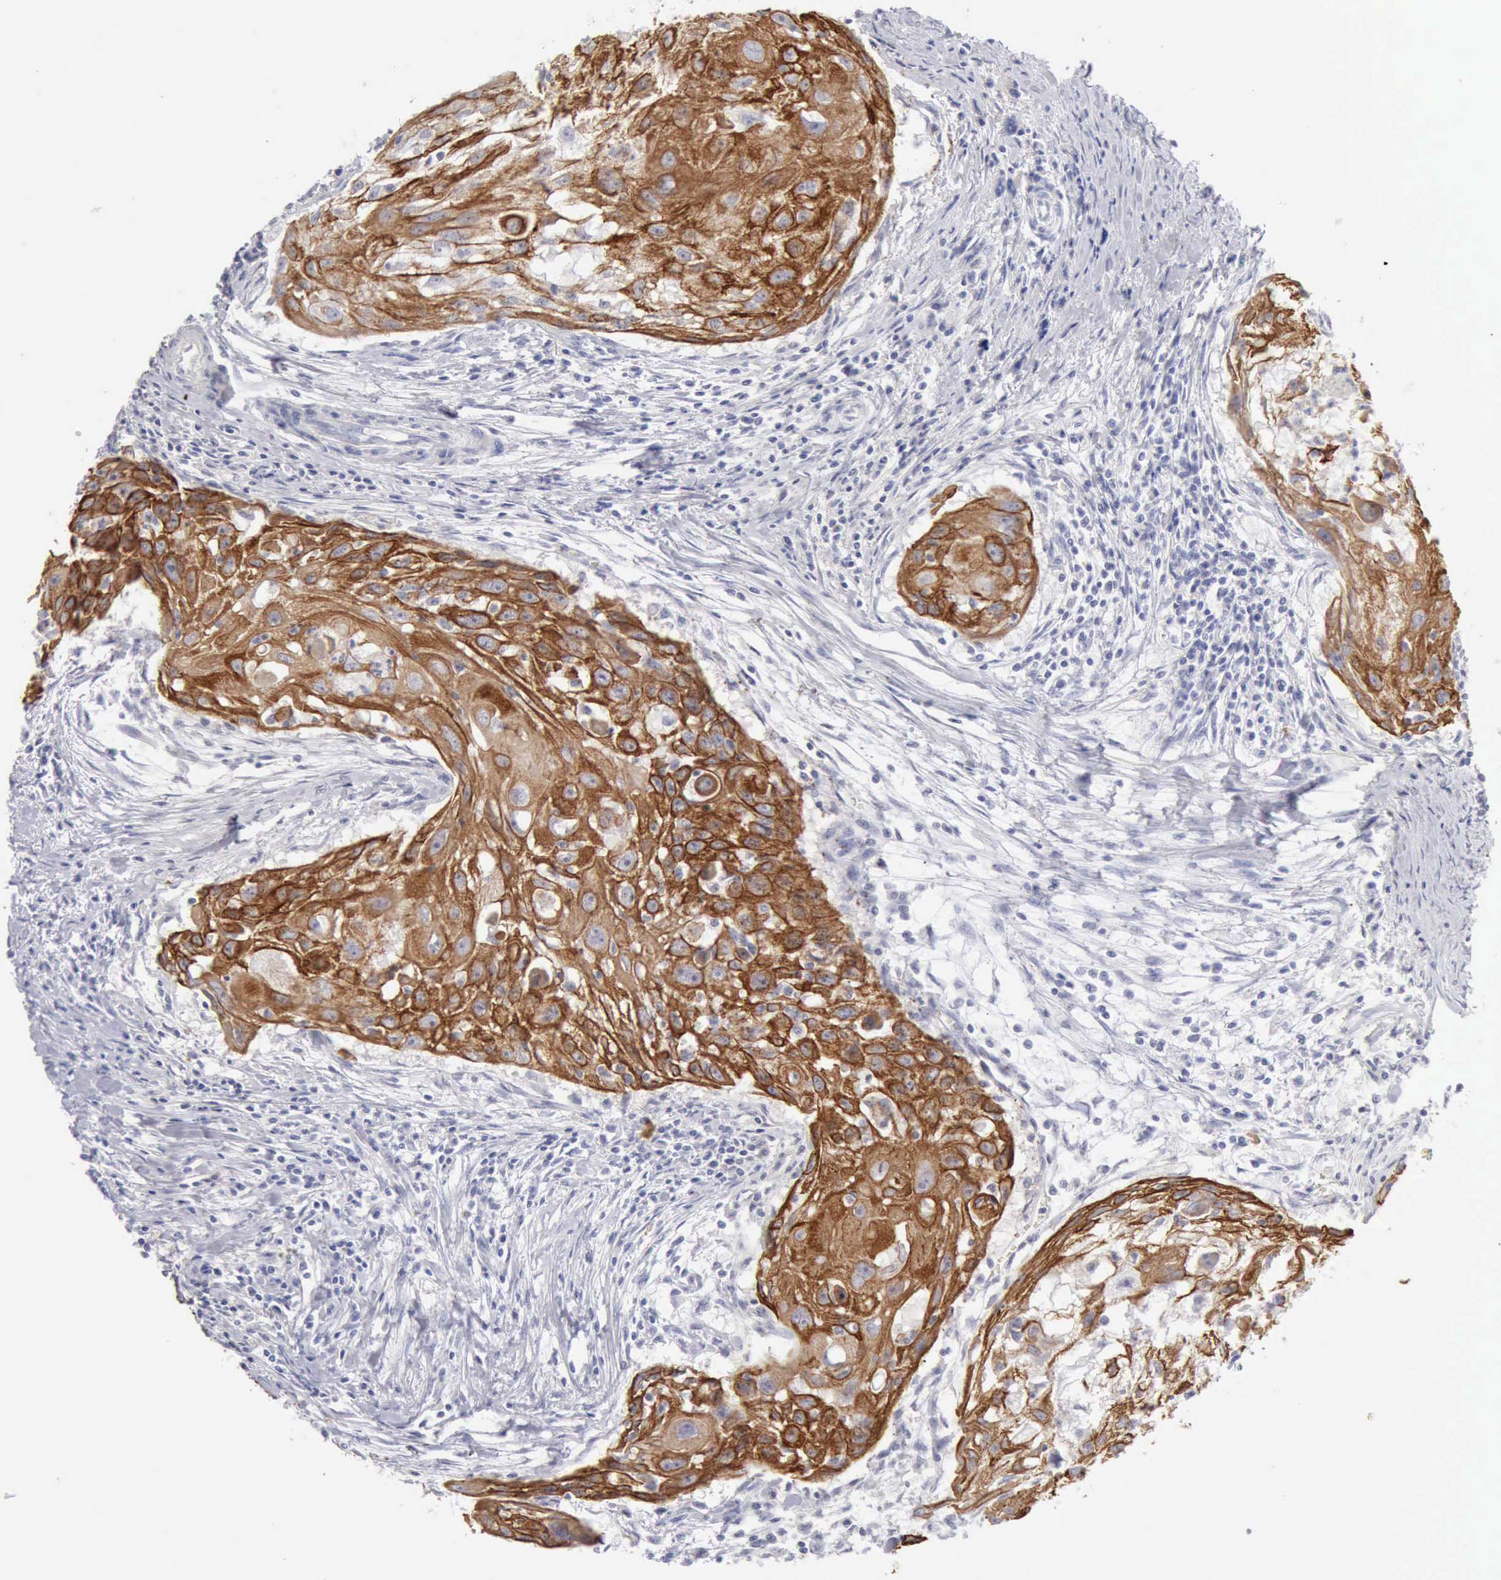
{"staining": {"intensity": "strong", "quantity": ">75%", "location": "cytoplasmic/membranous"}, "tissue": "head and neck cancer", "cell_type": "Tumor cells", "image_type": "cancer", "snomed": [{"axis": "morphology", "description": "Squamous cell carcinoma, NOS"}, {"axis": "topography", "description": "Head-Neck"}], "caption": "This photomicrograph reveals IHC staining of human head and neck cancer, with high strong cytoplasmic/membranous positivity in about >75% of tumor cells.", "gene": "KRT5", "patient": {"sex": "male", "age": 64}}